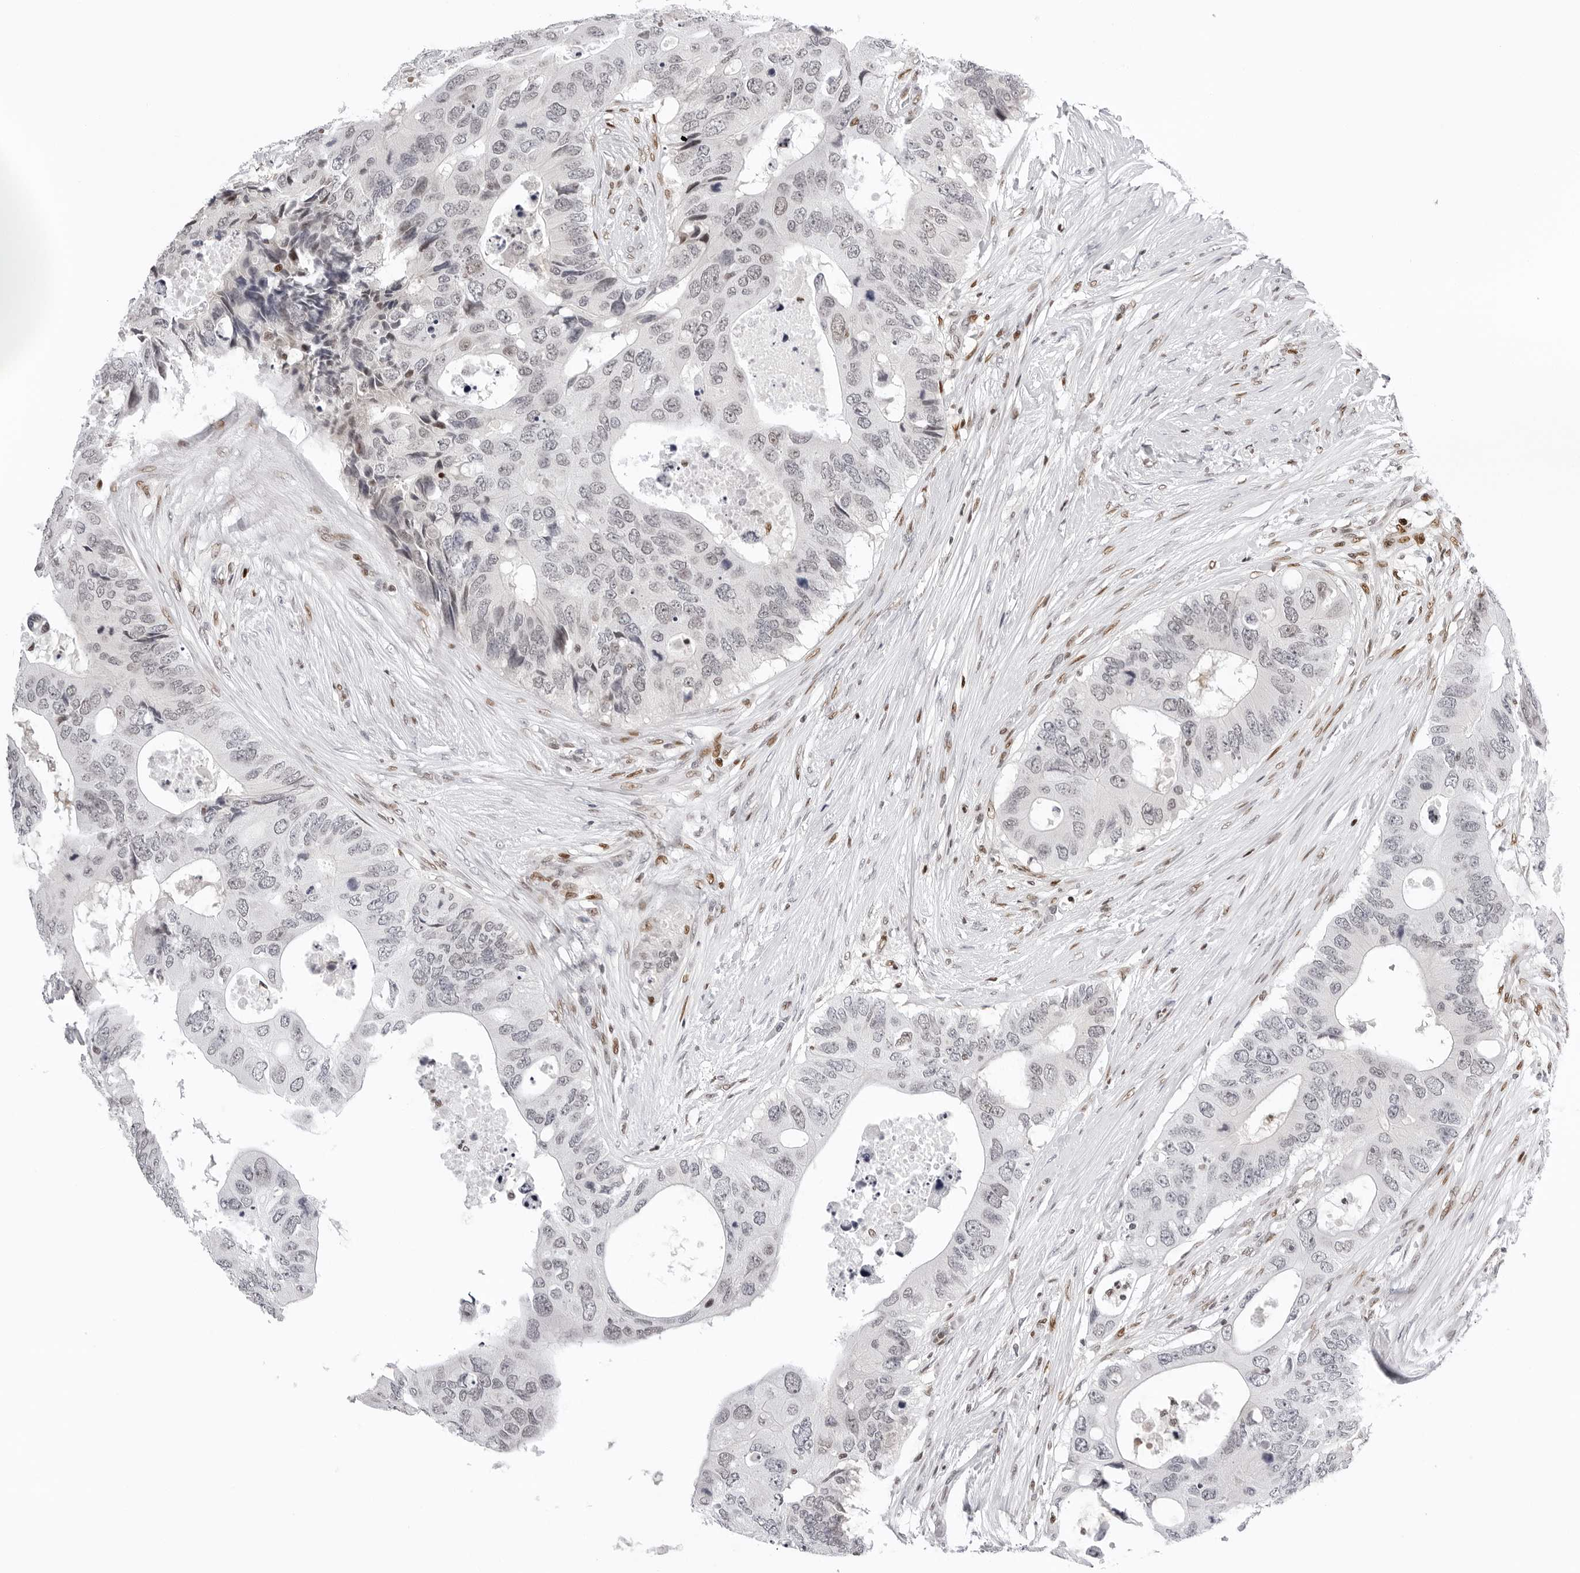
{"staining": {"intensity": "weak", "quantity": "<25%", "location": "nuclear"}, "tissue": "colorectal cancer", "cell_type": "Tumor cells", "image_type": "cancer", "snomed": [{"axis": "morphology", "description": "Adenocarcinoma, NOS"}, {"axis": "topography", "description": "Colon"}], "caption": "Tumor cells are negative for brown protein staining in adenocarcinoma (colorectal).", "gene": "OGG1", "patient": {"sex": "male", "age": 71}}